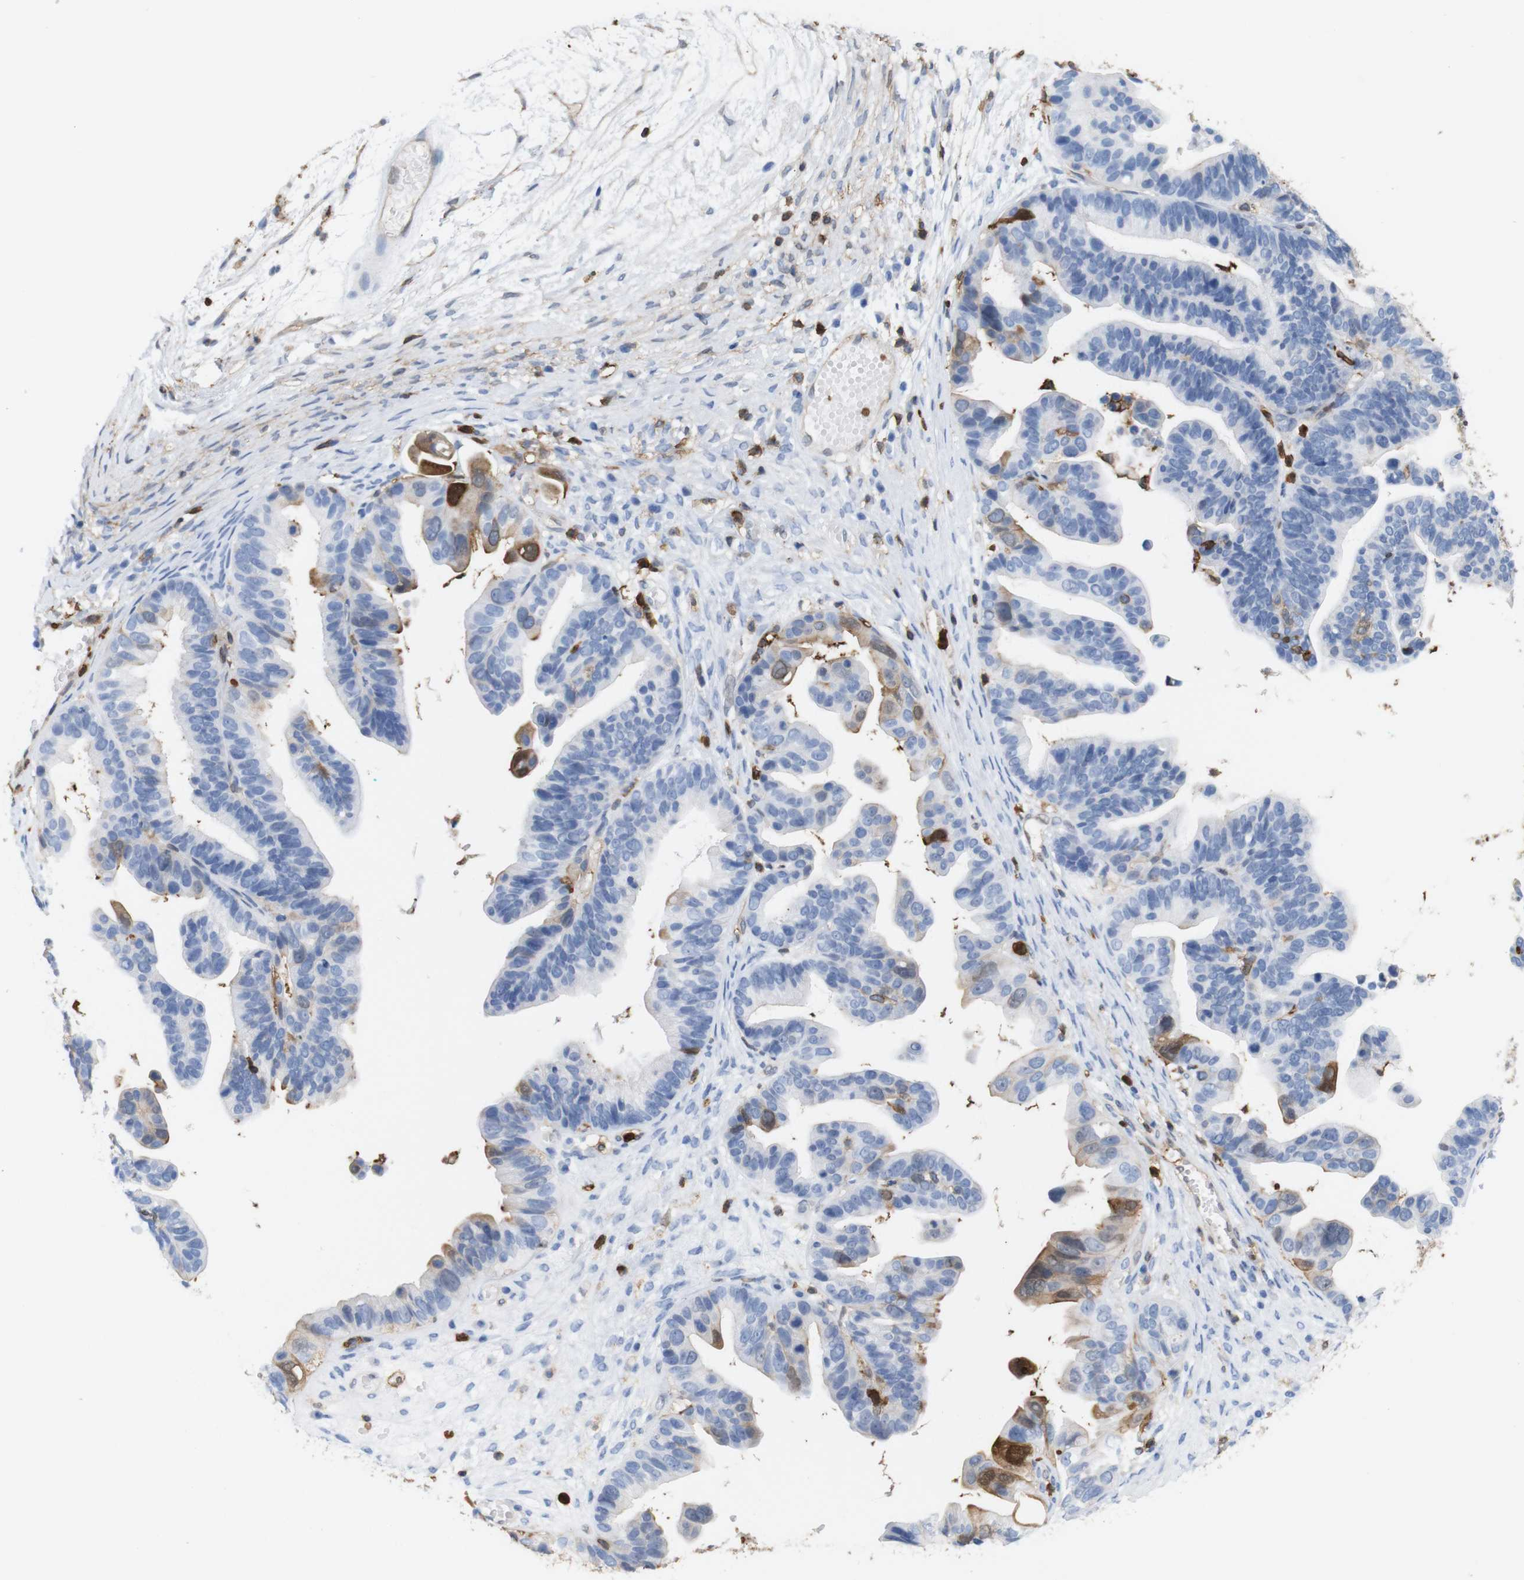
{"staining": {"intensity": "moderate", "quantity": "<25%", "location": "cytoplasmic/membranous"}, "tissue": "ovarian cancer", "cell_type": "Tumor cells", "image_type": "cancer", "snomed": [{"axis": "morphology", "description": "Cystadenocarcinoma, serous, NOS"}, {"axis": "topography", "description": "Ovary"}], "caption": "Serous cystadenocarcinoma (ovarian) stained with a protein marker shows moderate staining in tumor cells.", "gene": "ANXA1", "patient": {"sex": "female", "age": 56}}